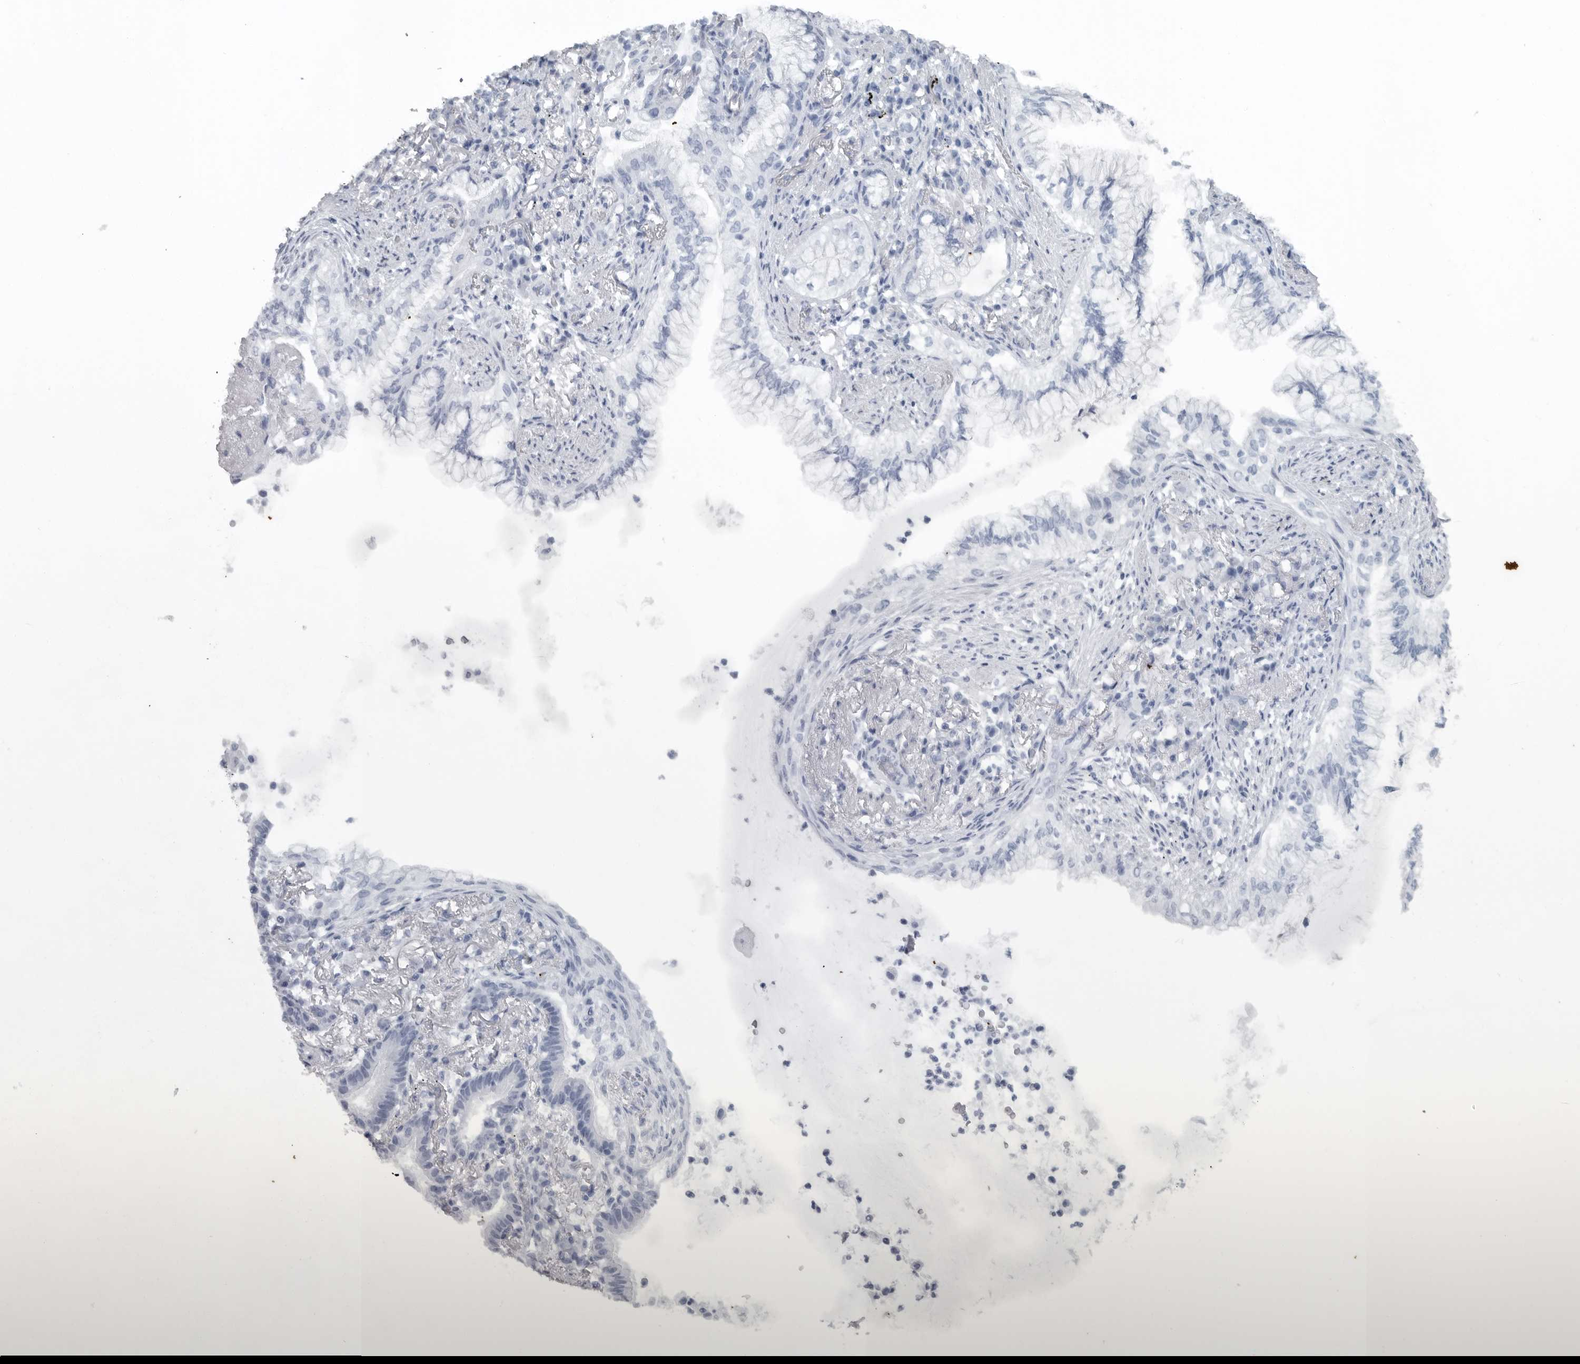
{"staining": {"intensity": "negative", "quantity": "none", "location": "none"}, "tissue": "lung cancer", "cell_type": "Tumor cells", "image_type": "cancer", "snomed": [{"axis": "morphology", "description": "Adenocarcinoma, NOS"}, {"axis": "topography", "description": "Lung"}], "caption": "This is an immunohistochemistry (IHC) micrograph of lung cancer (adenocarcinoma). There is no staining in tumor cells.", "gene": "HMGN3", "patient": {"sex": "female", "age": 70}}